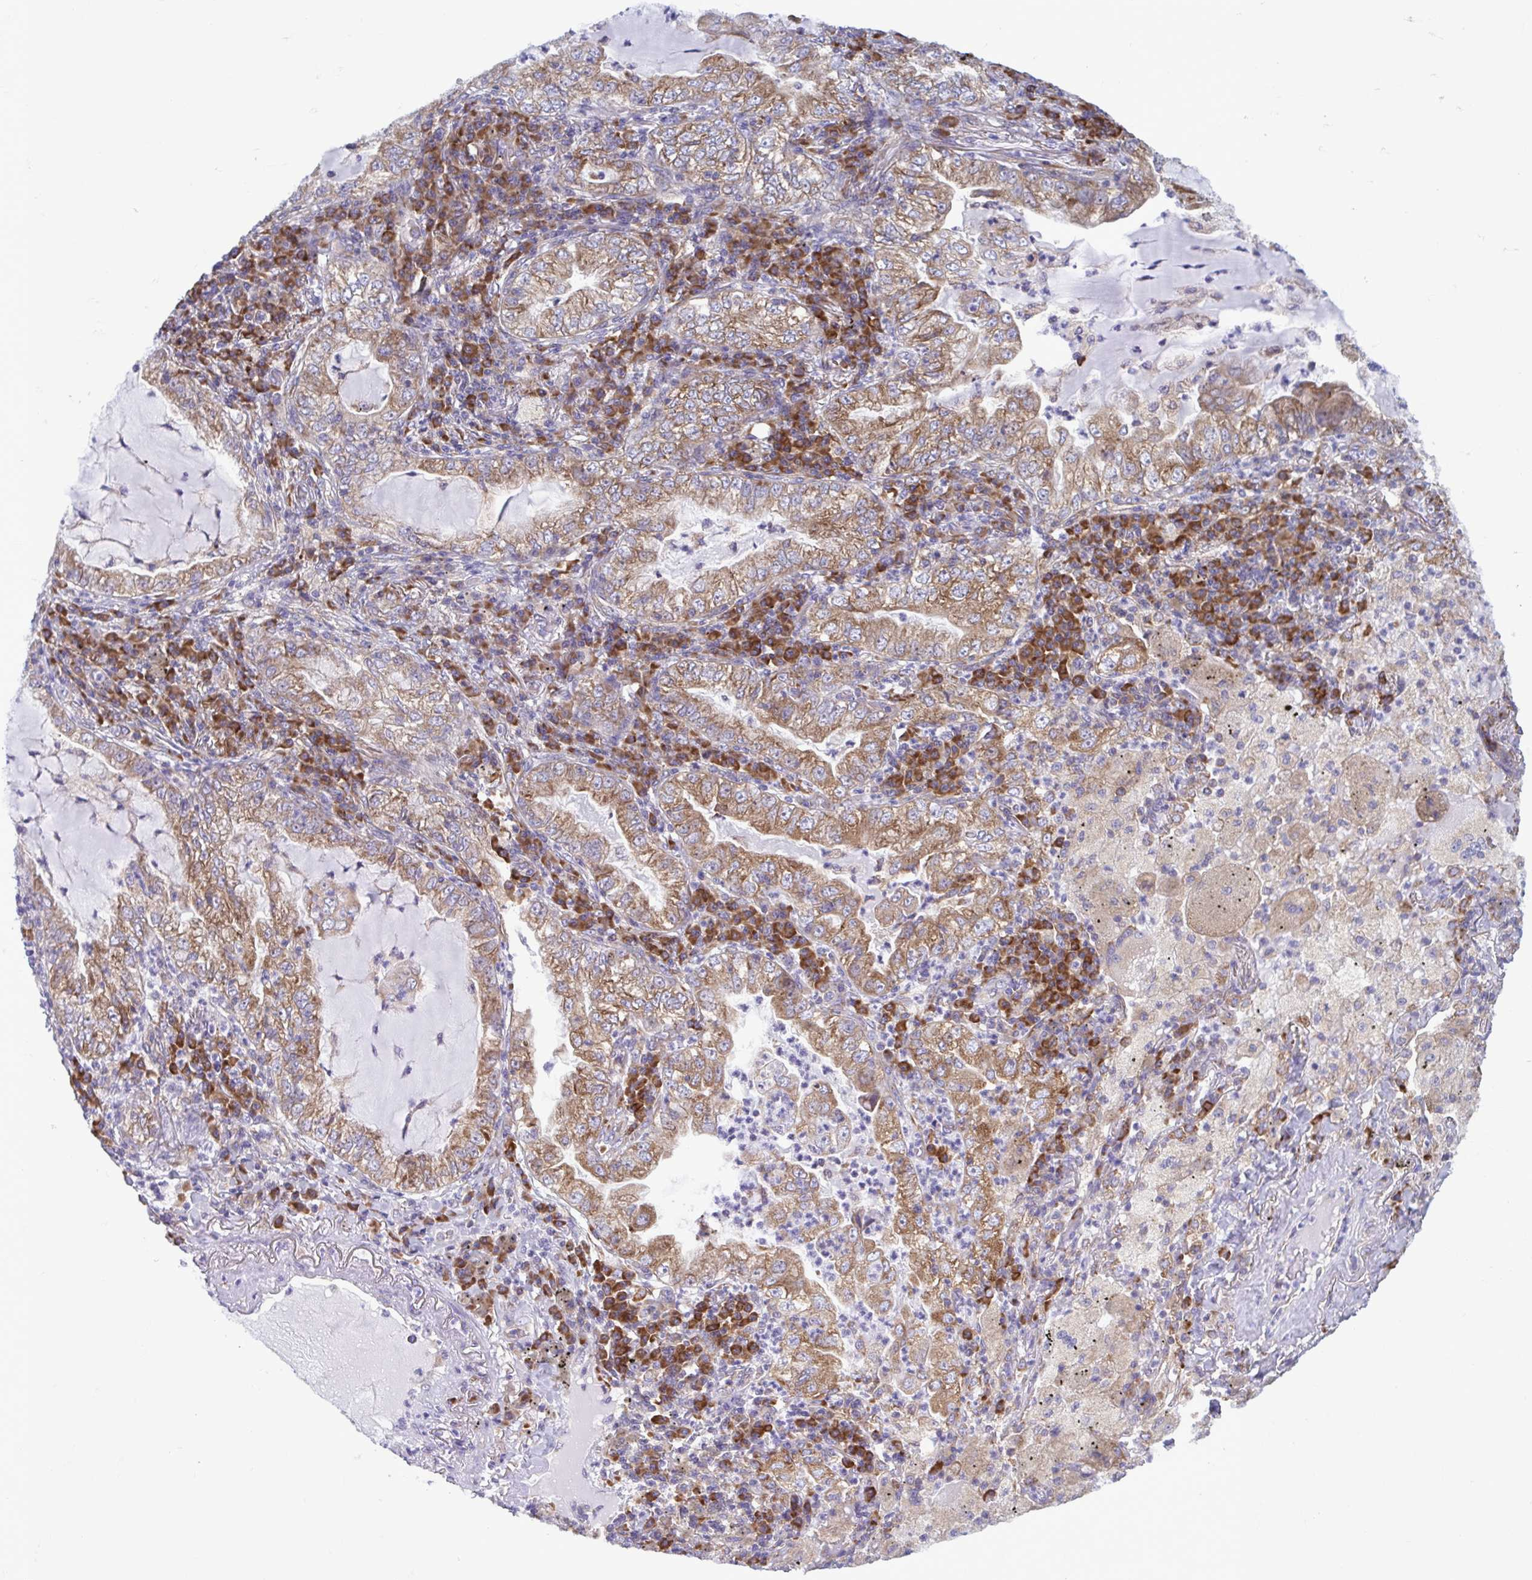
{"staining": {"intensity": "moderate", "quantity": ">75%", "location": "cytoplasmic/membranous"}, "tissue": "lung cancer", "cell_type": "Tumor cells", "image_type": "cancer", "snomed": [{"axis": "morphology", "description": "Adenocarcinoma, NOS"}, {"axis": "topography", "description": "Lung"}], "caption": "A micrograph of lung cancer (adenocarcinoma) stained for a protein demonstrates moderate cytoplasmic/membranous brown staining in tumor cells. The staining was performed using DAB to visualize the protein expression in brown, while the nuclei were stained in blue with hematoxylin (Magnification: 20x).", "gene": "RPS16", "patient": {"sex": "female", "age": 73}}